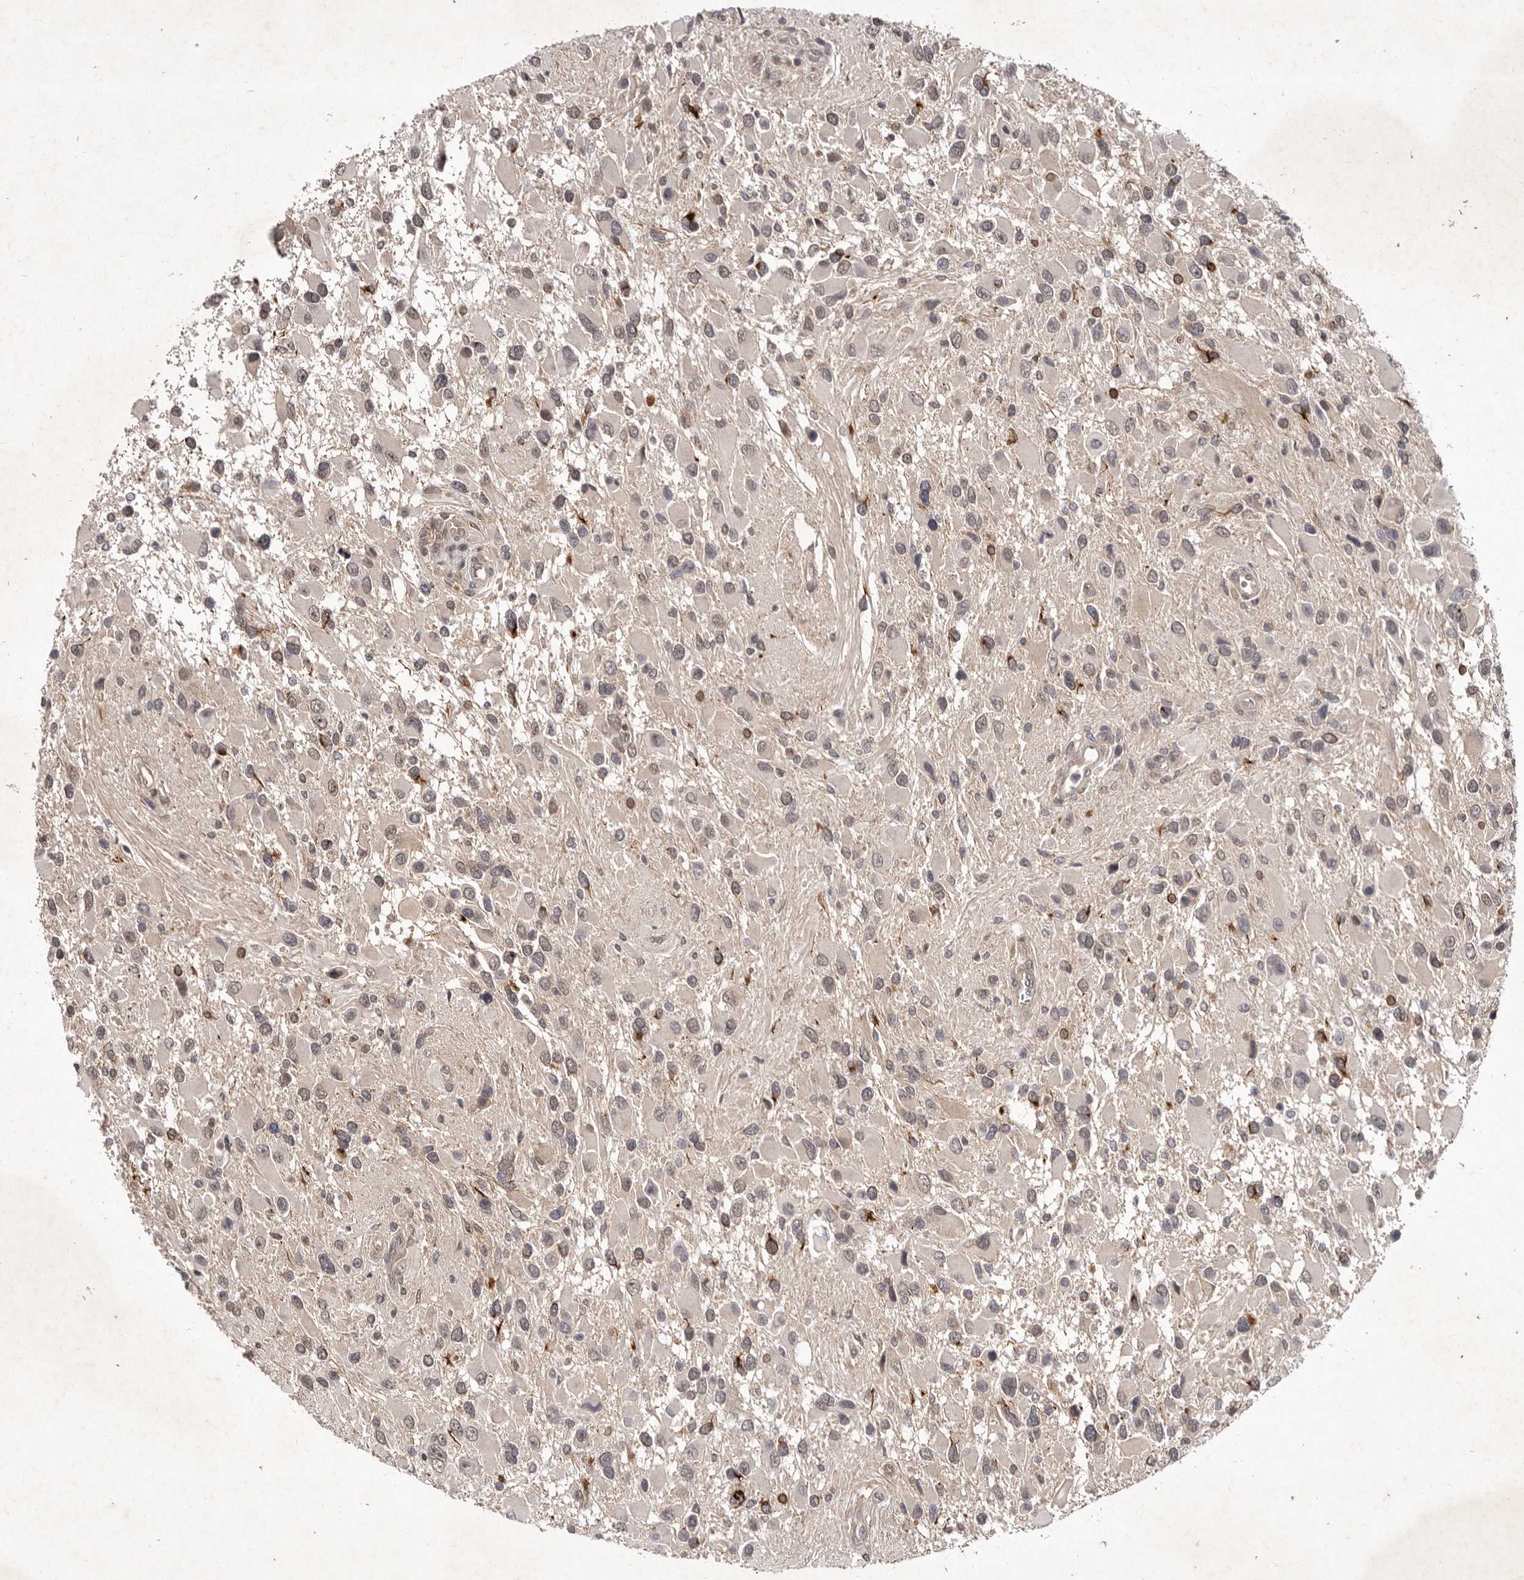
{"staining": {"intensity": "moderate", "quantity": "<25%", "location": "cytoplasmic/membranous"}, "tissue": "glioma", "cell_type": "Tumor cells", "image_type": "cancer", "snomed": [{"axis": "morphology", "description": "Glioma, malignant, High grade"}, {"axis": "topography", "description": "Brain"}], "caption": "High-magnification brightfield microscopy of malignant glioma (high-grade) stained with DAB (3,3'-diaminobenzidine) (brown) and counterstained with hematoxylin (blue). tumor cells exhibit moderate cytoplasmic/membranous expression is appreciated in about<25% of cells.", "gene": "ABL1", "patient": {"sex": "male", "age": 53}}